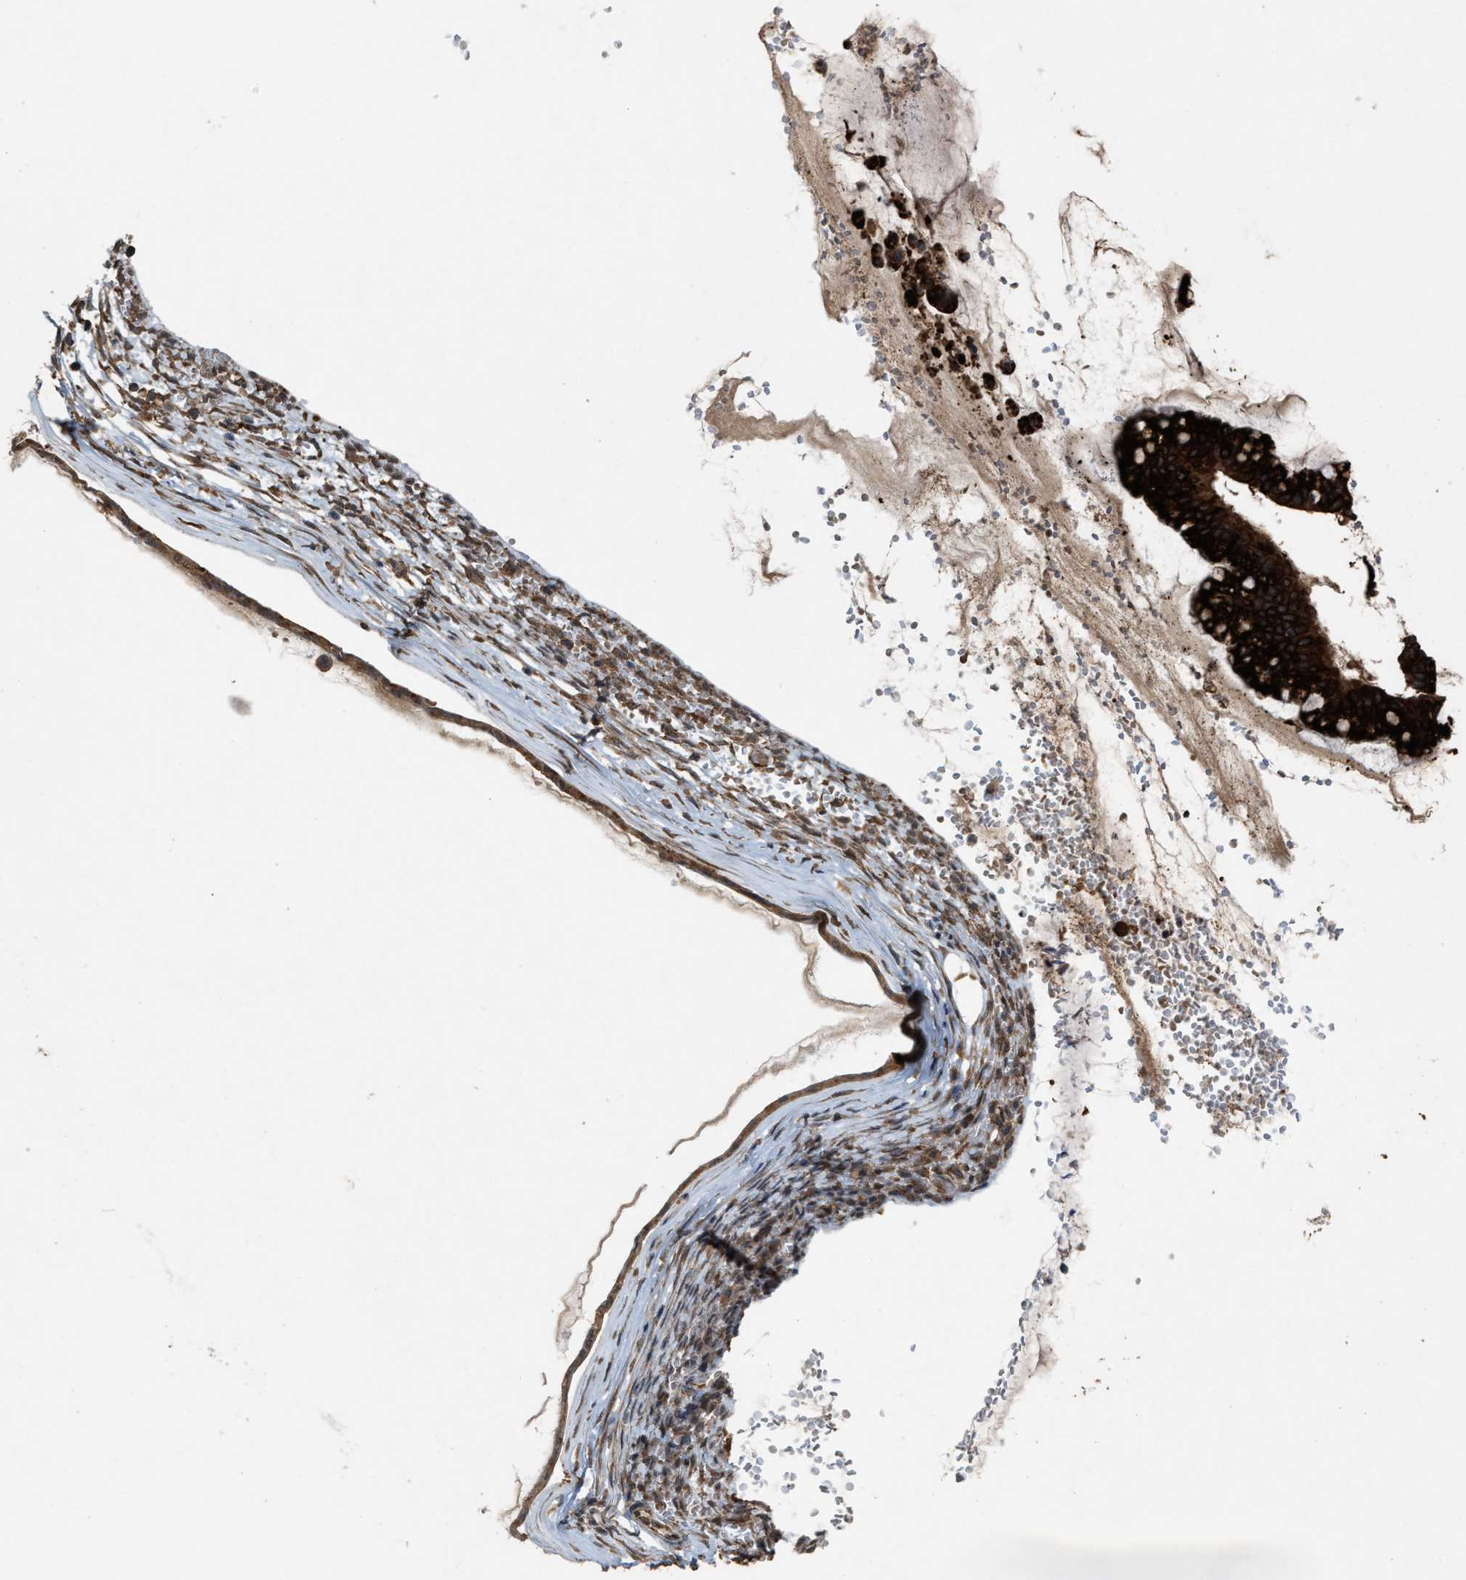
{"staining": {"intensity": "strong", "quantity": ">75%", "location": "cytoplasmic/membranous"}, "tissue": "ovarian cancer", "cell_type": "Tumor cells", "image_type": "cancer", "snomed": [{"axis": "morphology", "description": "Cystadenocarcinoma, mucinous, NOS"}, {"axis": "topography", "description": "Ovary"}], "caption": "This is a histology image of immunohistochemistry (IHC) staining of ovarian cancer (mucinous cystadenocarcinoma), which shows strong staining in the cytoplasmic/membranous of tumor cells.", "gene": "ARHGEF5", "patient": {"sex": "female", "age": 73}}